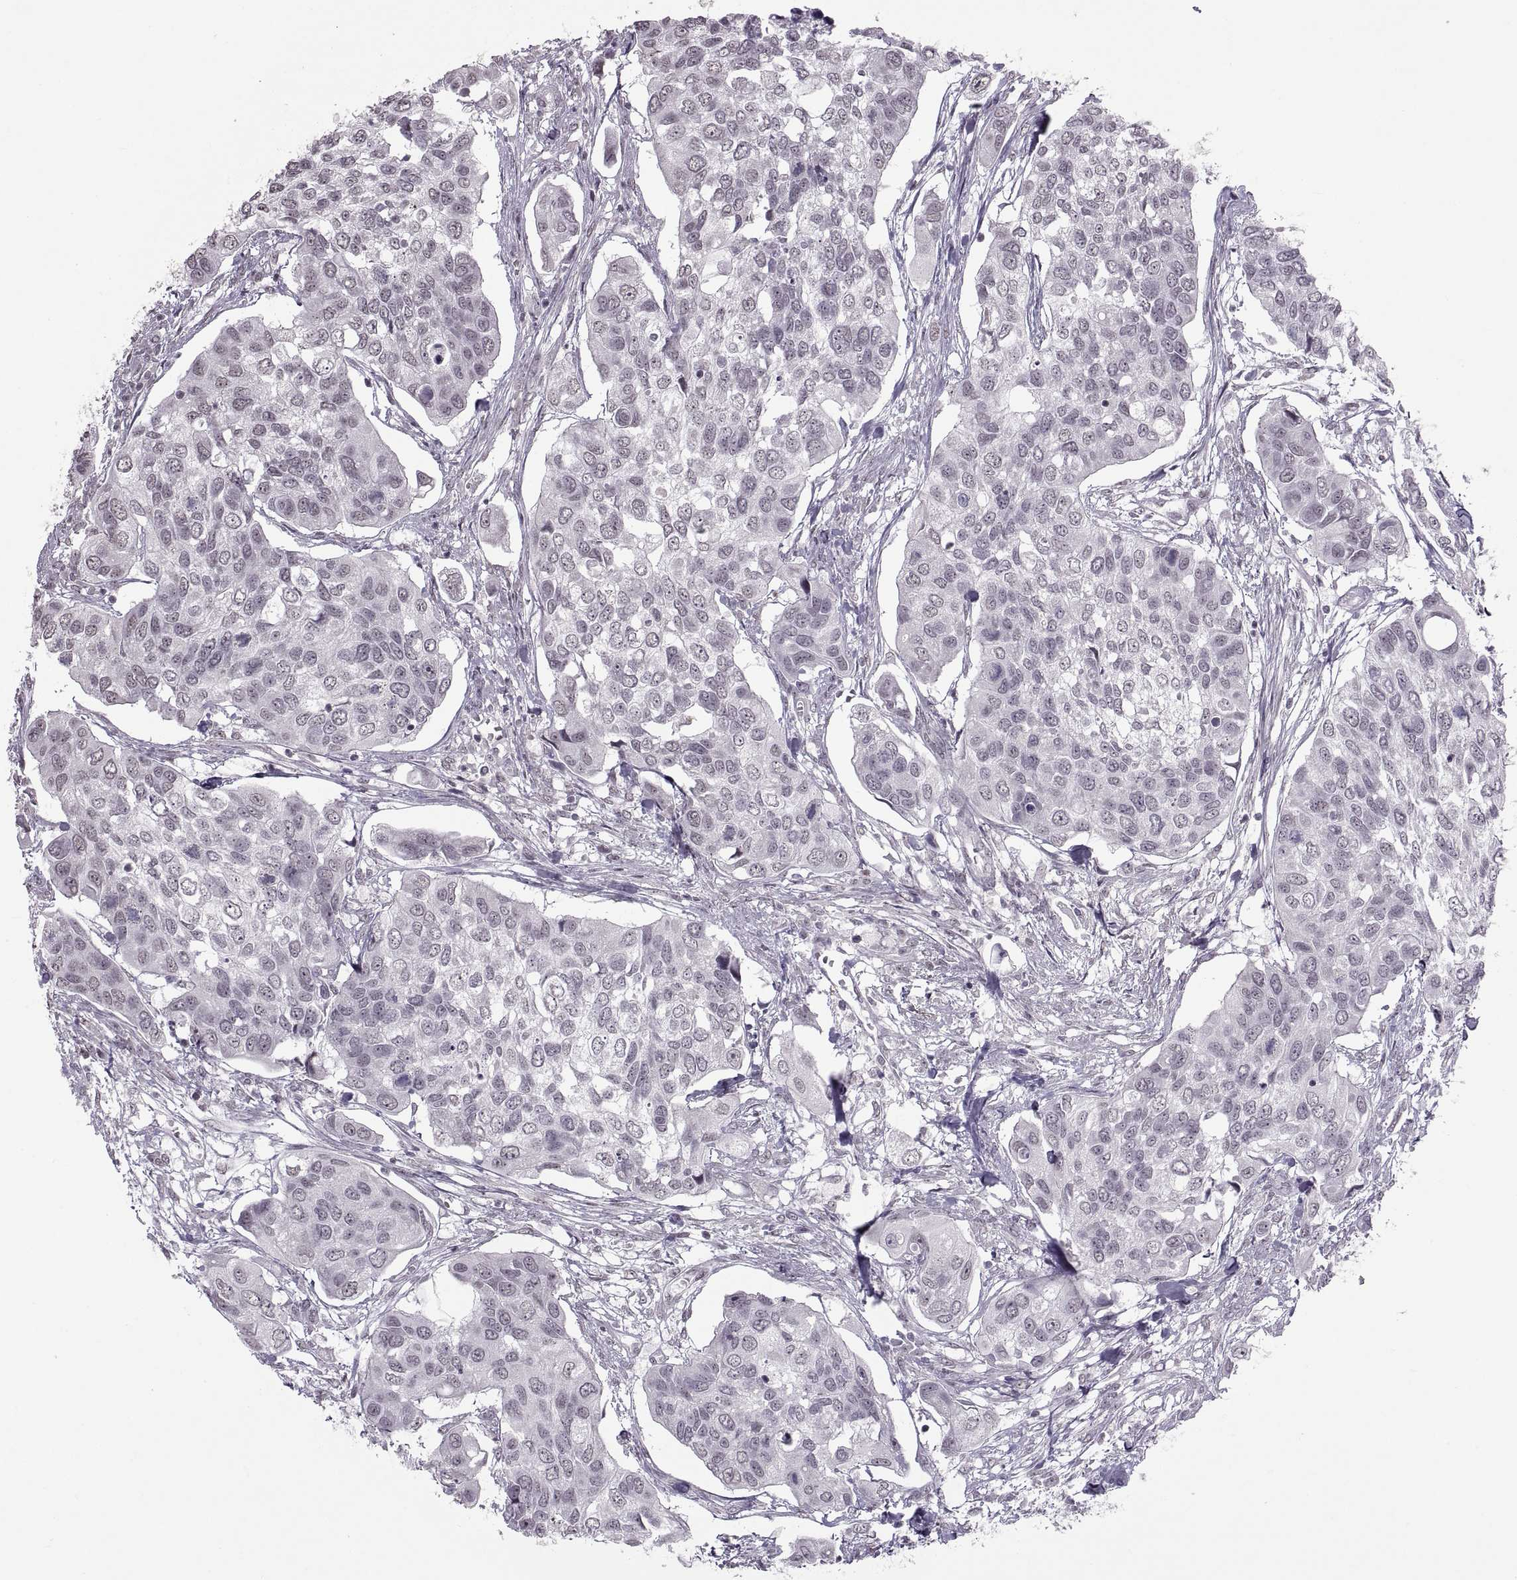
{"staining": {"intensity": "negative", "quantity": "none", "location": "none"}, "tissue": "urothelial cancer", "cell_type": "Tumor cells", "image_type": "cancer", "snomed": [{"axis": "morphology", "description": "Urothelial carcinoma, High grade"}, {"axis": "topography", "description": "Urinary bladder"}], "caption": "This is an immunohistochemistry micrograph of urothelial cancer. There is no expression in tumor cells.", "gene": "OTP", "patient": {"sex": "male", "age": 60}}